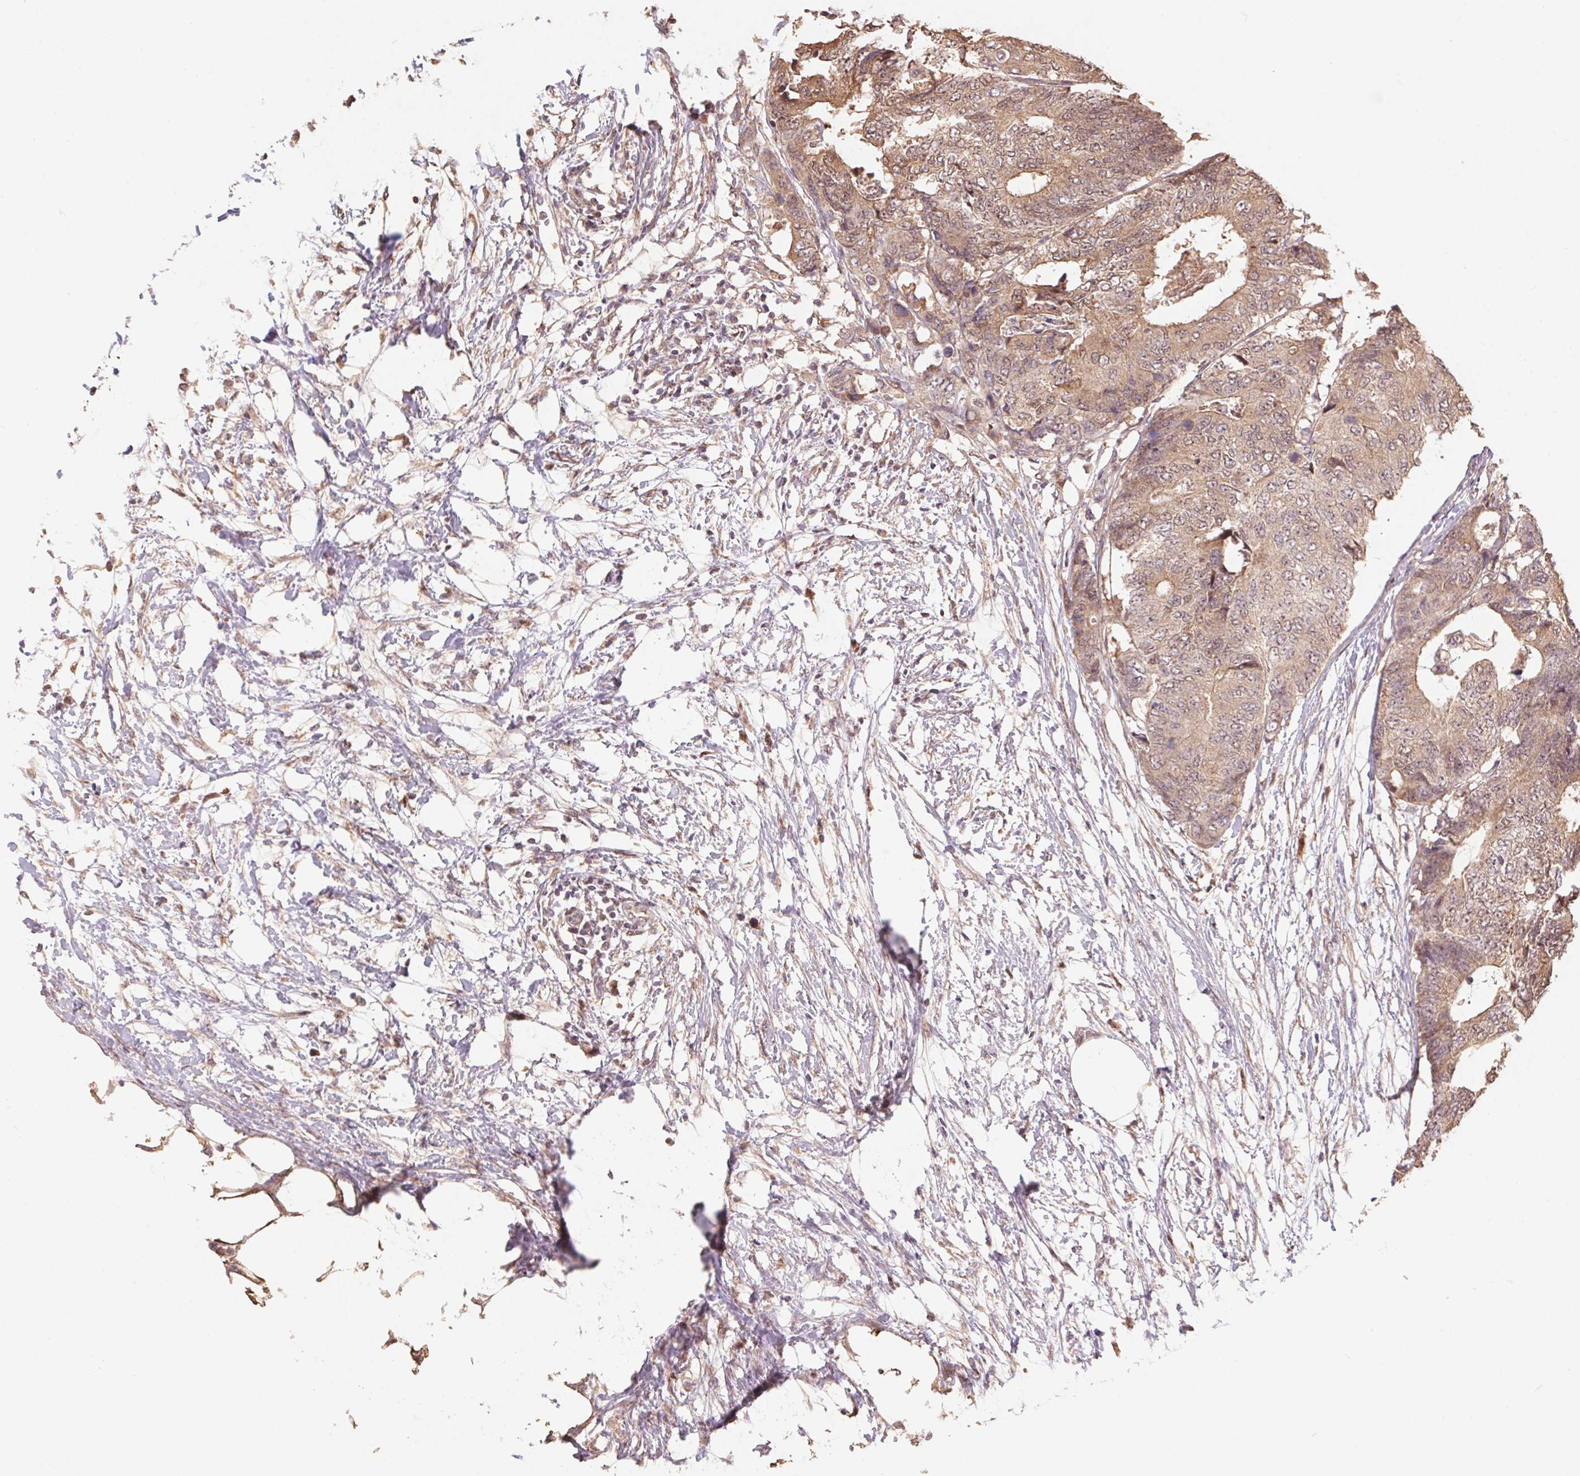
{"staining": {"intensity": "moderate", "quantity": ">75%", "location": "cytoplasmic/membranous,nuclear"}, "tissue": "colorectal cancer", "cell_type": "Tumor cells", "image_type": "cancer", "snomed": [{"axis": "morphology", "description": "Adenocarcinoma, NOS"}, {"axis": "topography", "description": "Colon"}], "caption": "Immunohistochemical staining of human colorectal cancer (adenocarcinoma) exhibits medium levels of moderate cytoplasmic/membranous and nuclear protein positivity in approximately >75% of tumor cells. Immunohistochemistry stains the protein in brown and the nuclei are stained blue.", "gene": "CUTA", "patient": {"sex": "female", "age": 48}}